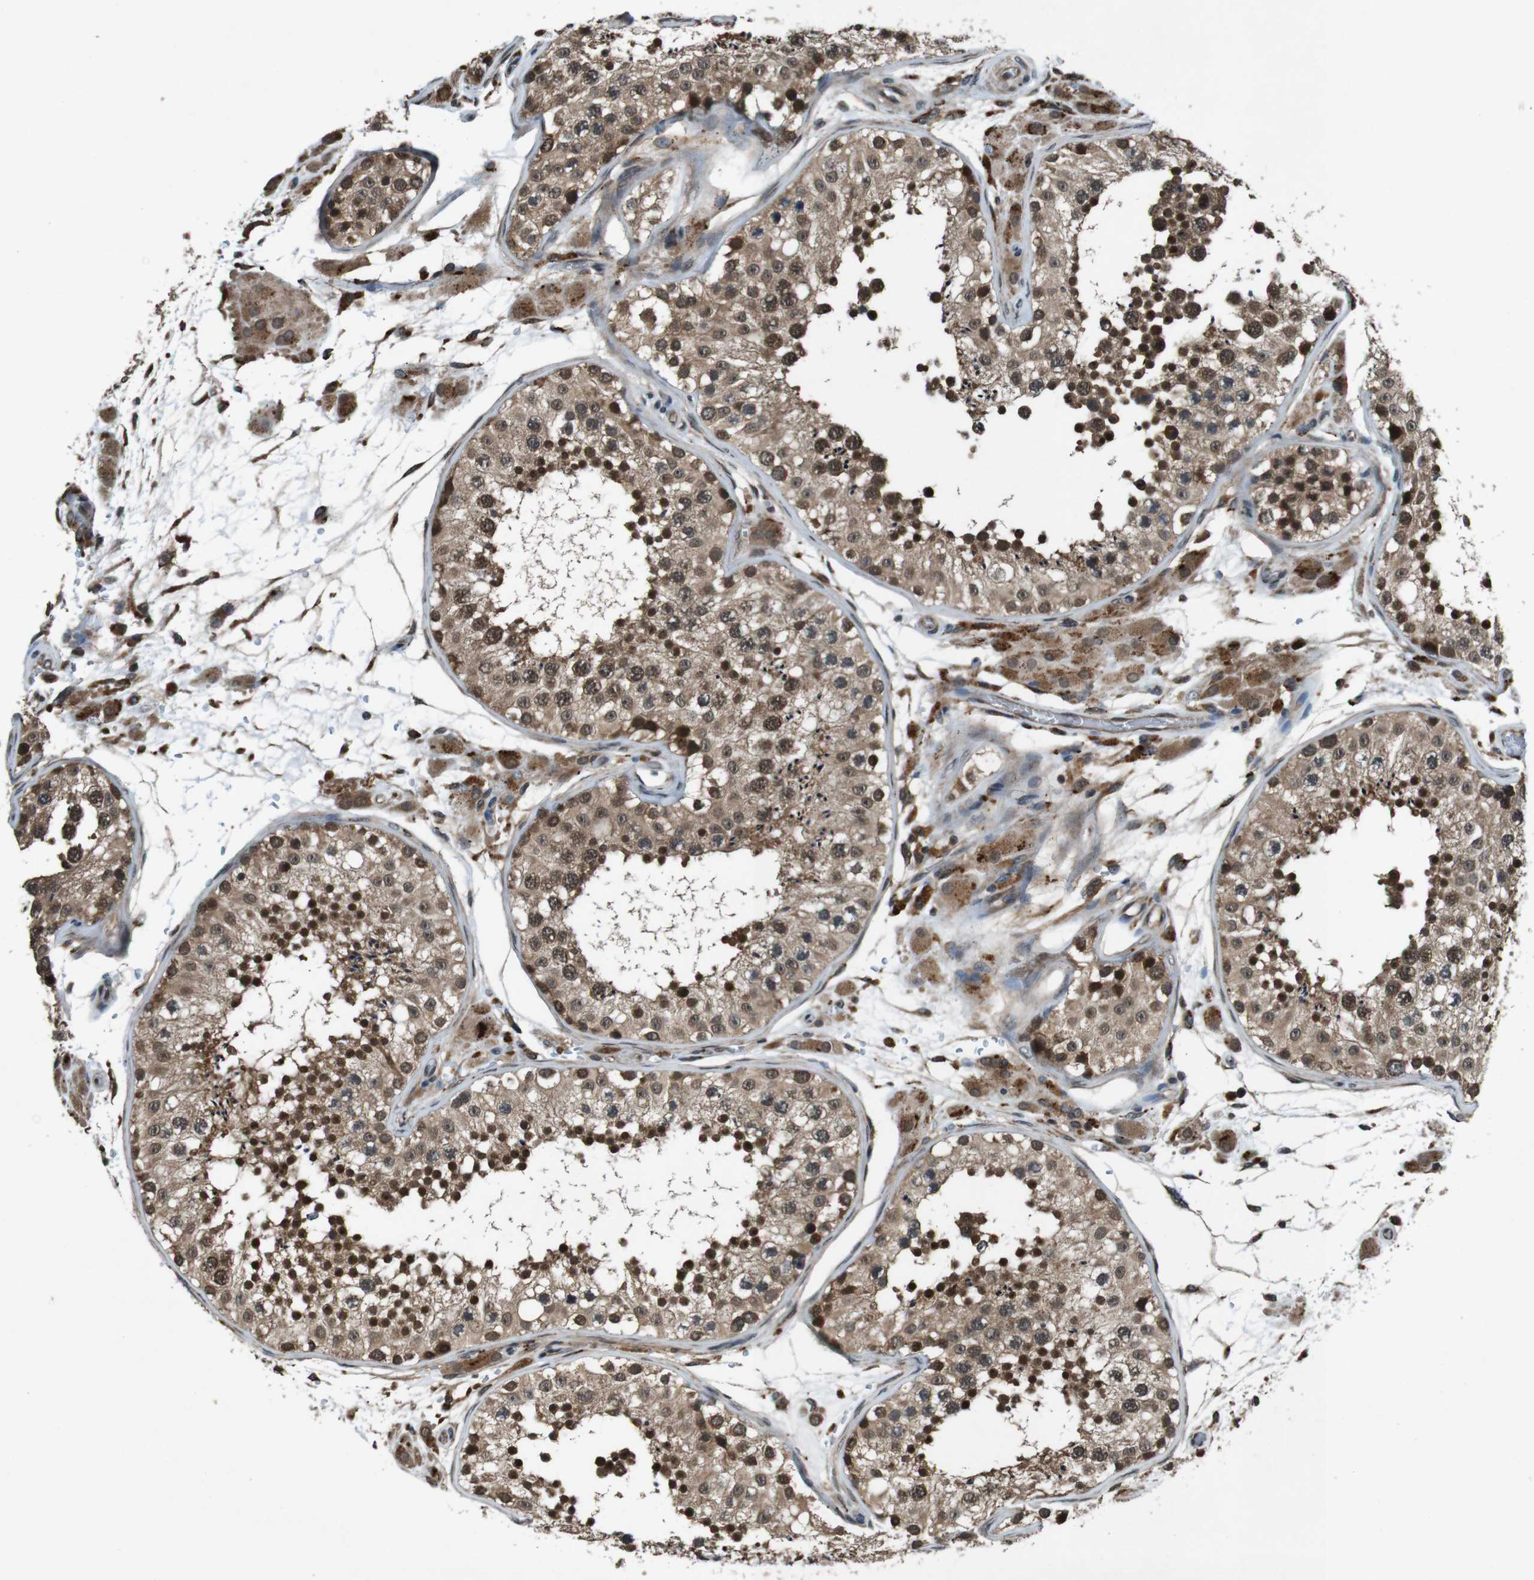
{"staining": {"intensity": "strong", "quantity": ">75%", "location": "cytoplasmic/membranous,nuclear"}, "tissue": "testis", "cell_type": "Cells in seminiferous ducts", "image_type": "normal", "snomed": [{"axis": "morphology", "description": "Normal tissue, NOS"}, {"axis": "topography", "description": "Testis"}], "caption": "DAB (3,3'-diaminobenzidine) immunohistochemical staining of benign human testis shows strong cytoplasmic/membranous,nuclear protein staining in approximately >75% of cells in seminiferous ducts. (brown staining indicates protein expression, while blue staining denotes nuclei).", "gene": "SOCS1", "patient": {"sex": "male", "age": 26}}